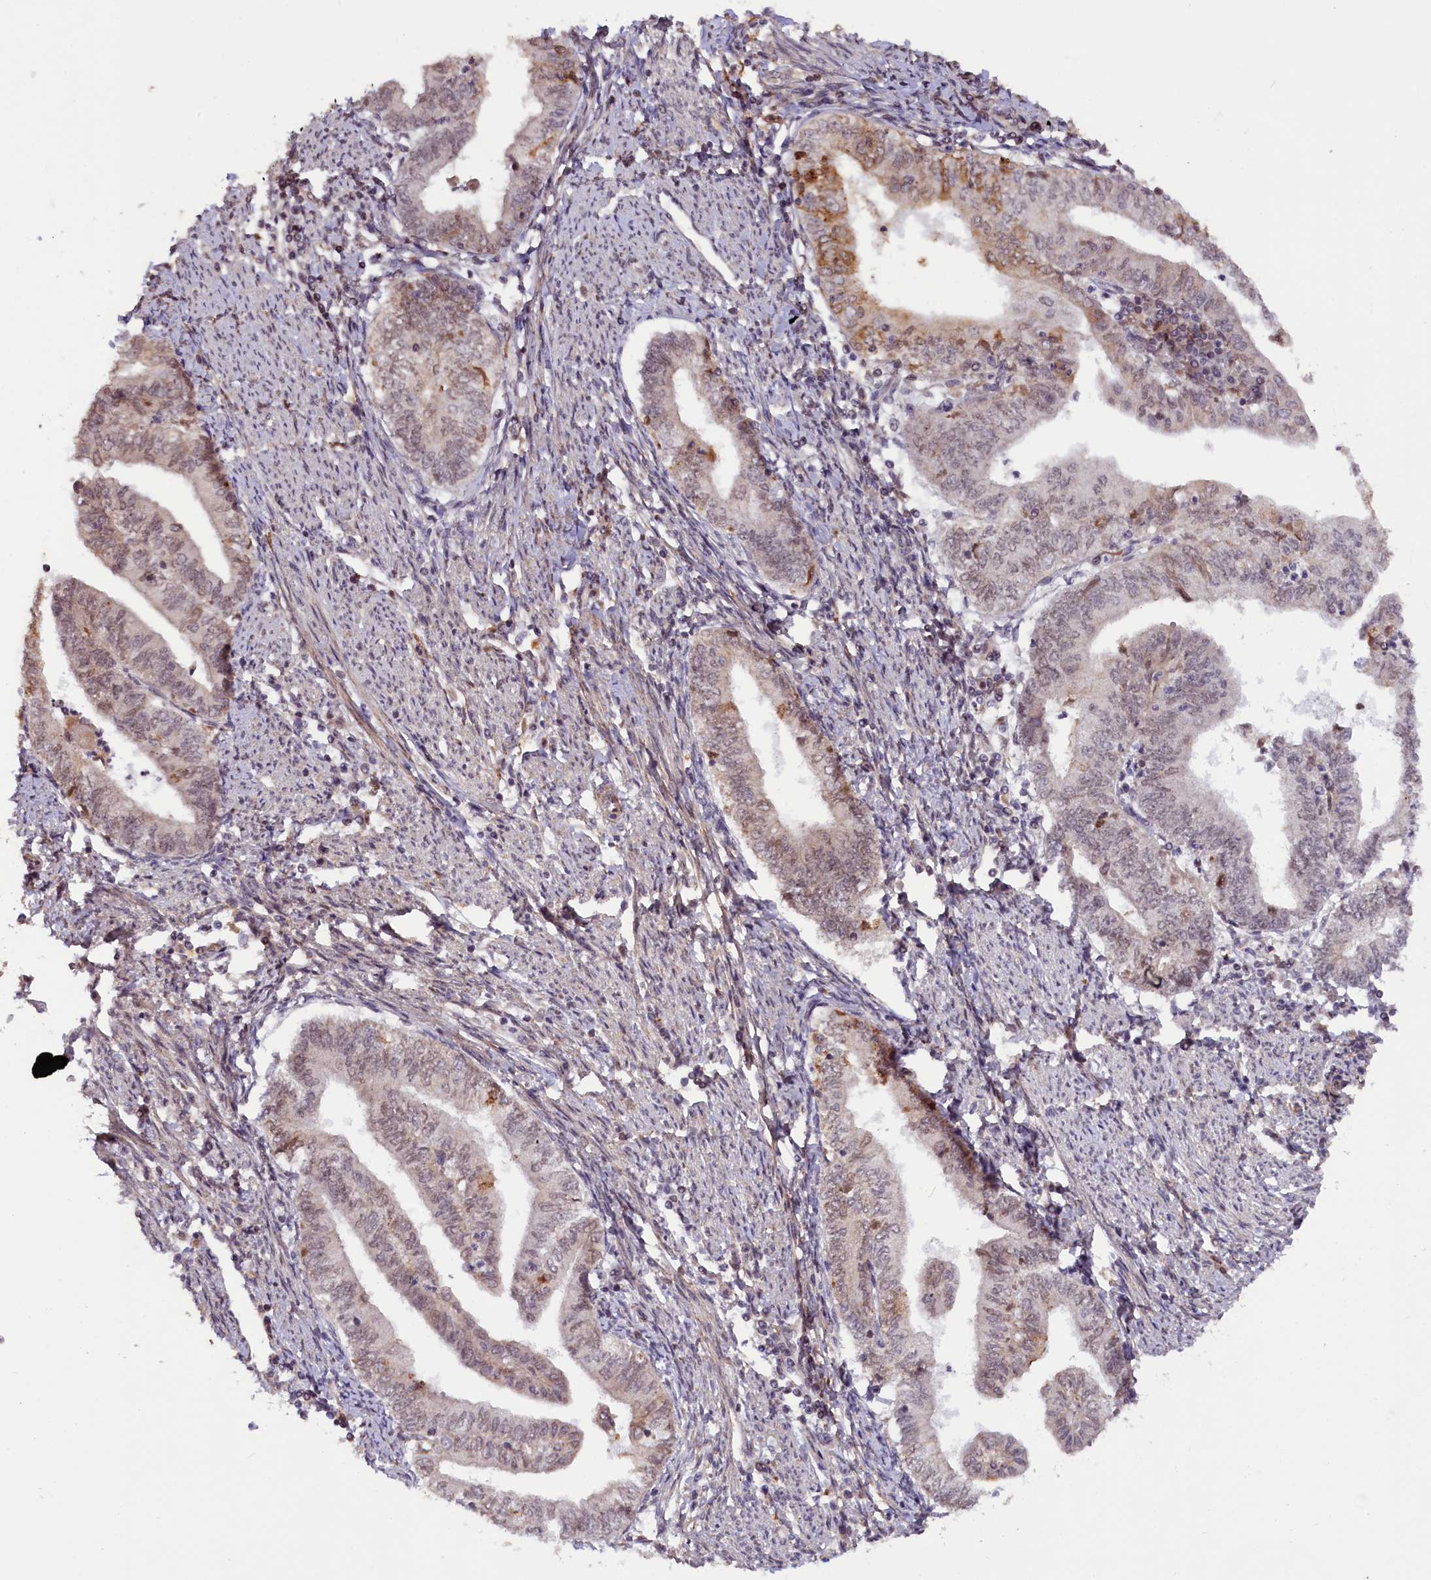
{"staining": {"intensity": "moderate", "quantity": "<25%", "location": "cytoplasmic/membranous,nuclear"}, "tissue": "endometrial cancer", "cell_type": "Tumor cells", "image_type": "cancer", "snomed": [{"axis": "morphology", "description": "Adenocarcinoma, NOS"}, {"axis": "topography", "description": "Endometrium"}], "caption": "Immunohistochemical staining of adenocarcinoma (endometrial) exhibits moderate cytoplasmic/membranous and nuclear protein positivity in approximately <25% of tumor cells.", "gene": "ZNF480", "patient": {"sex": "female", "age": 66}}